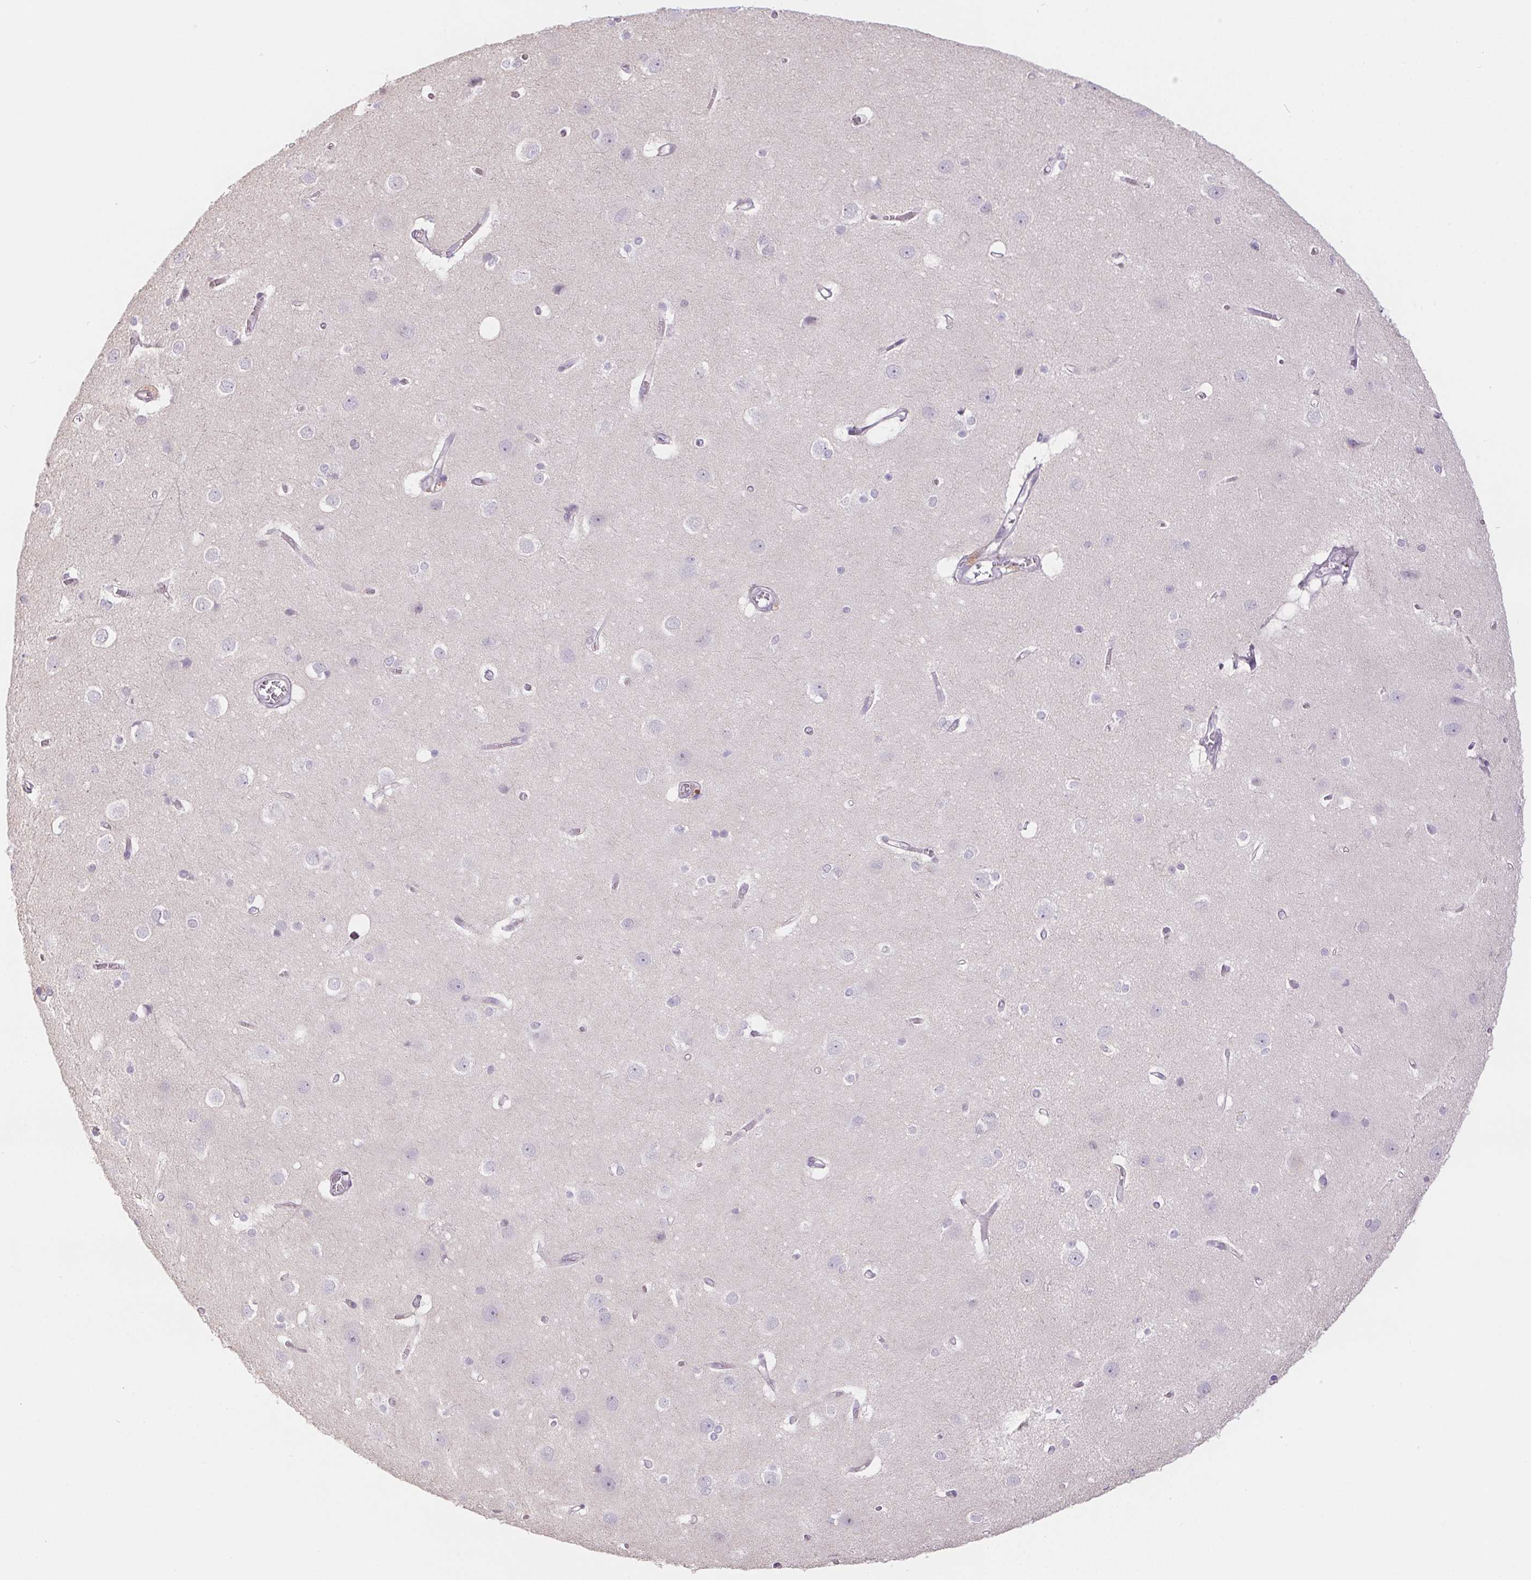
{"staining": {"intensity": "negative", "quantity": "none", "location": "none"}, "tissue": "cerebral cortex", "cell_type": "Endothelial cells", "image_type": "normal", "snomed": [{"axis": "morphology", "description": "Normal tissue, NOS"}, {"axis": "topography", "description": "Cerebral cortex"}], "caption": "DAB (3,3'-diaminobenzidine) immunohistochemical staining of normal cerebral cortex displays no significant positivity in endothelial cells.", "gene": "CTCFL", "patient": {"sex": "male", "age": 37}}